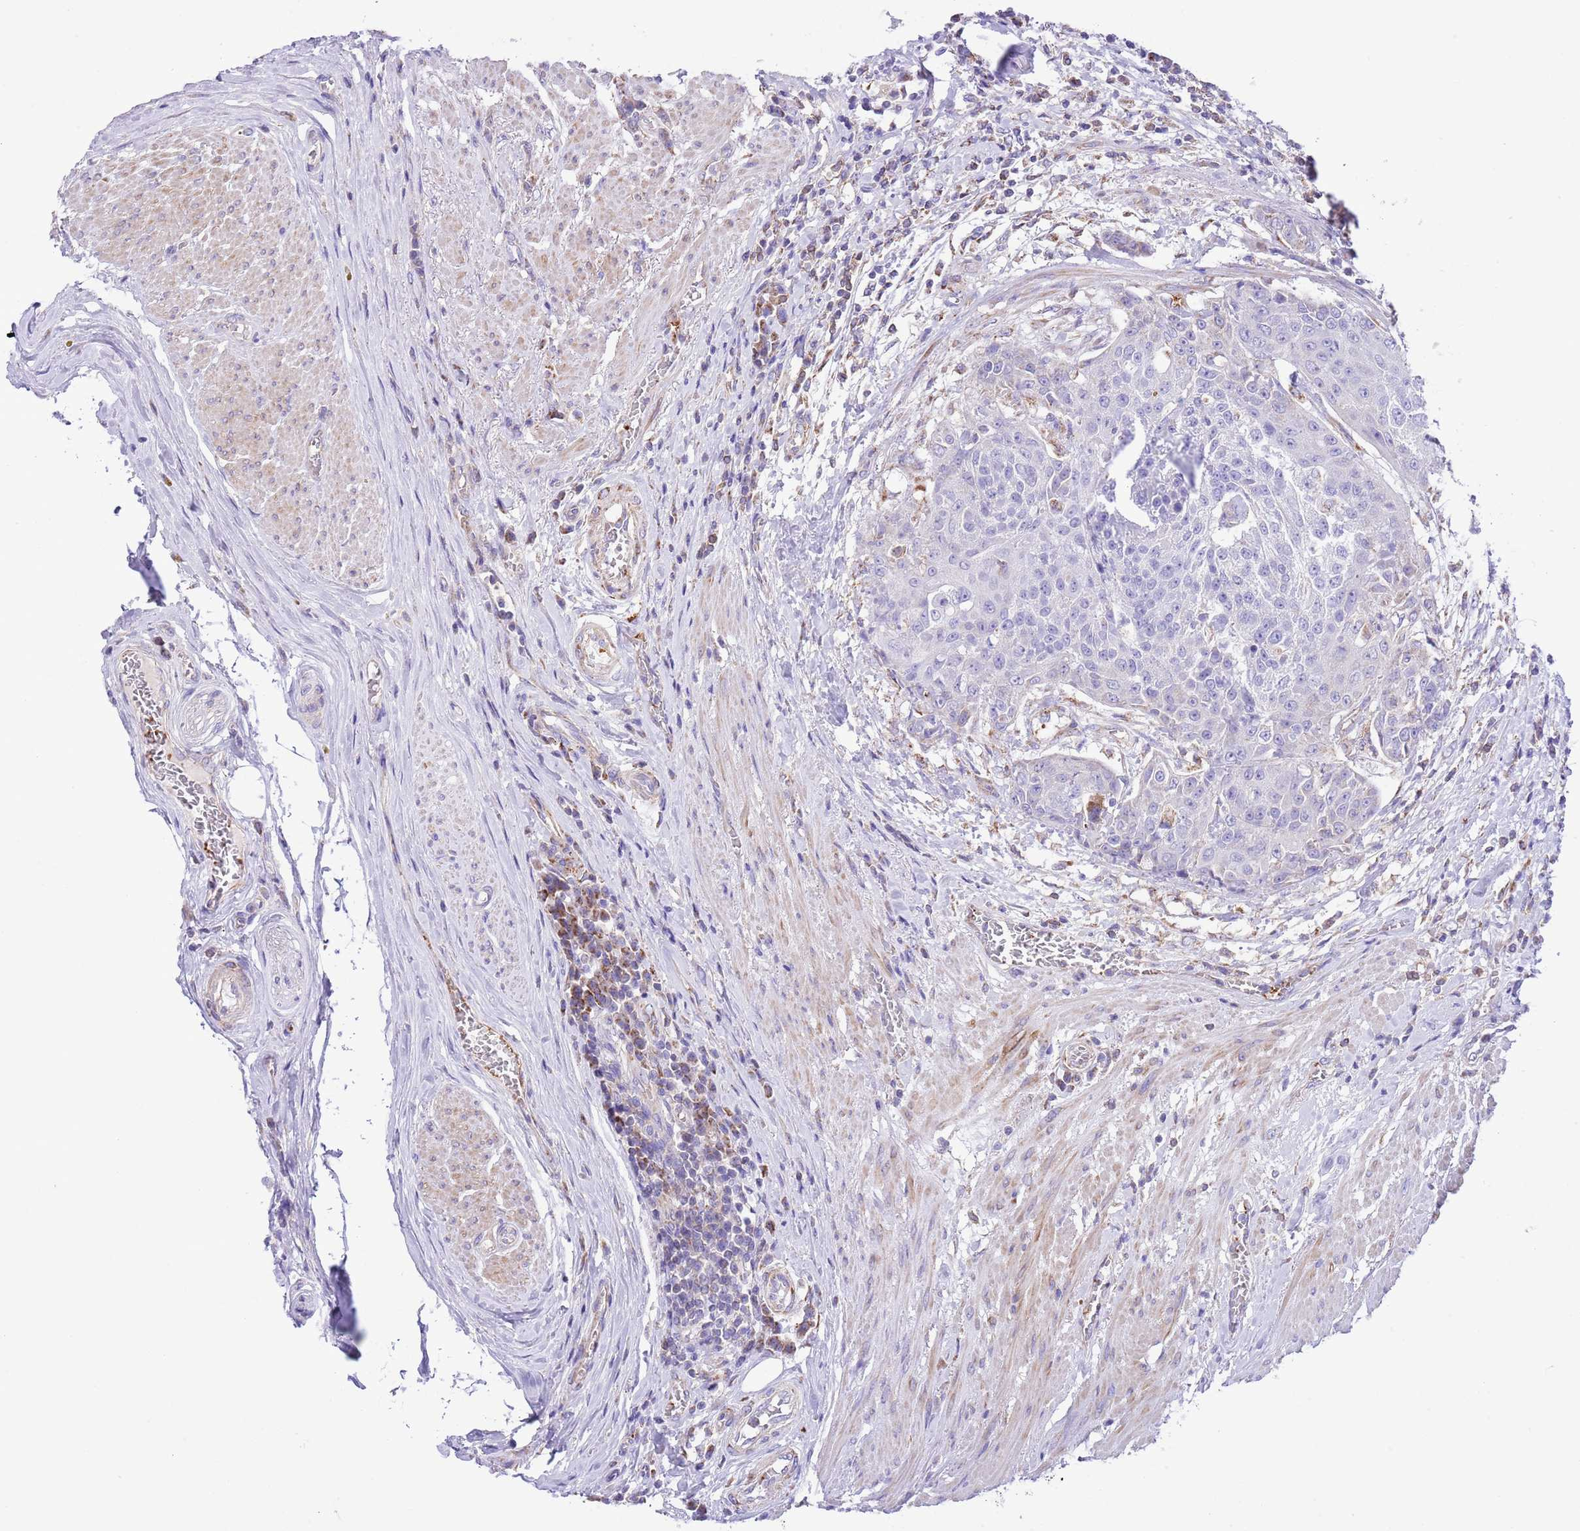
{"staining": {"intensity": "negative", "quantity": "none", "location": "none"}, "tissue": "urothelial cancer", "cell_type": "Tumor cells", "image_type": "cancer", "snomed": [{"axis": "morphology", "description": "Urothelial carcinoma, High grade"}, {"axis": "topography", "description": "Urinary bladder"}], "caption": "A high-resolution image shows IHC staining of high-grade urothelial carcinoma, which reveals no significant staining in tumor cells.", "gene": "SS18L2", "patient": {"sex": "female", "age": 63}}